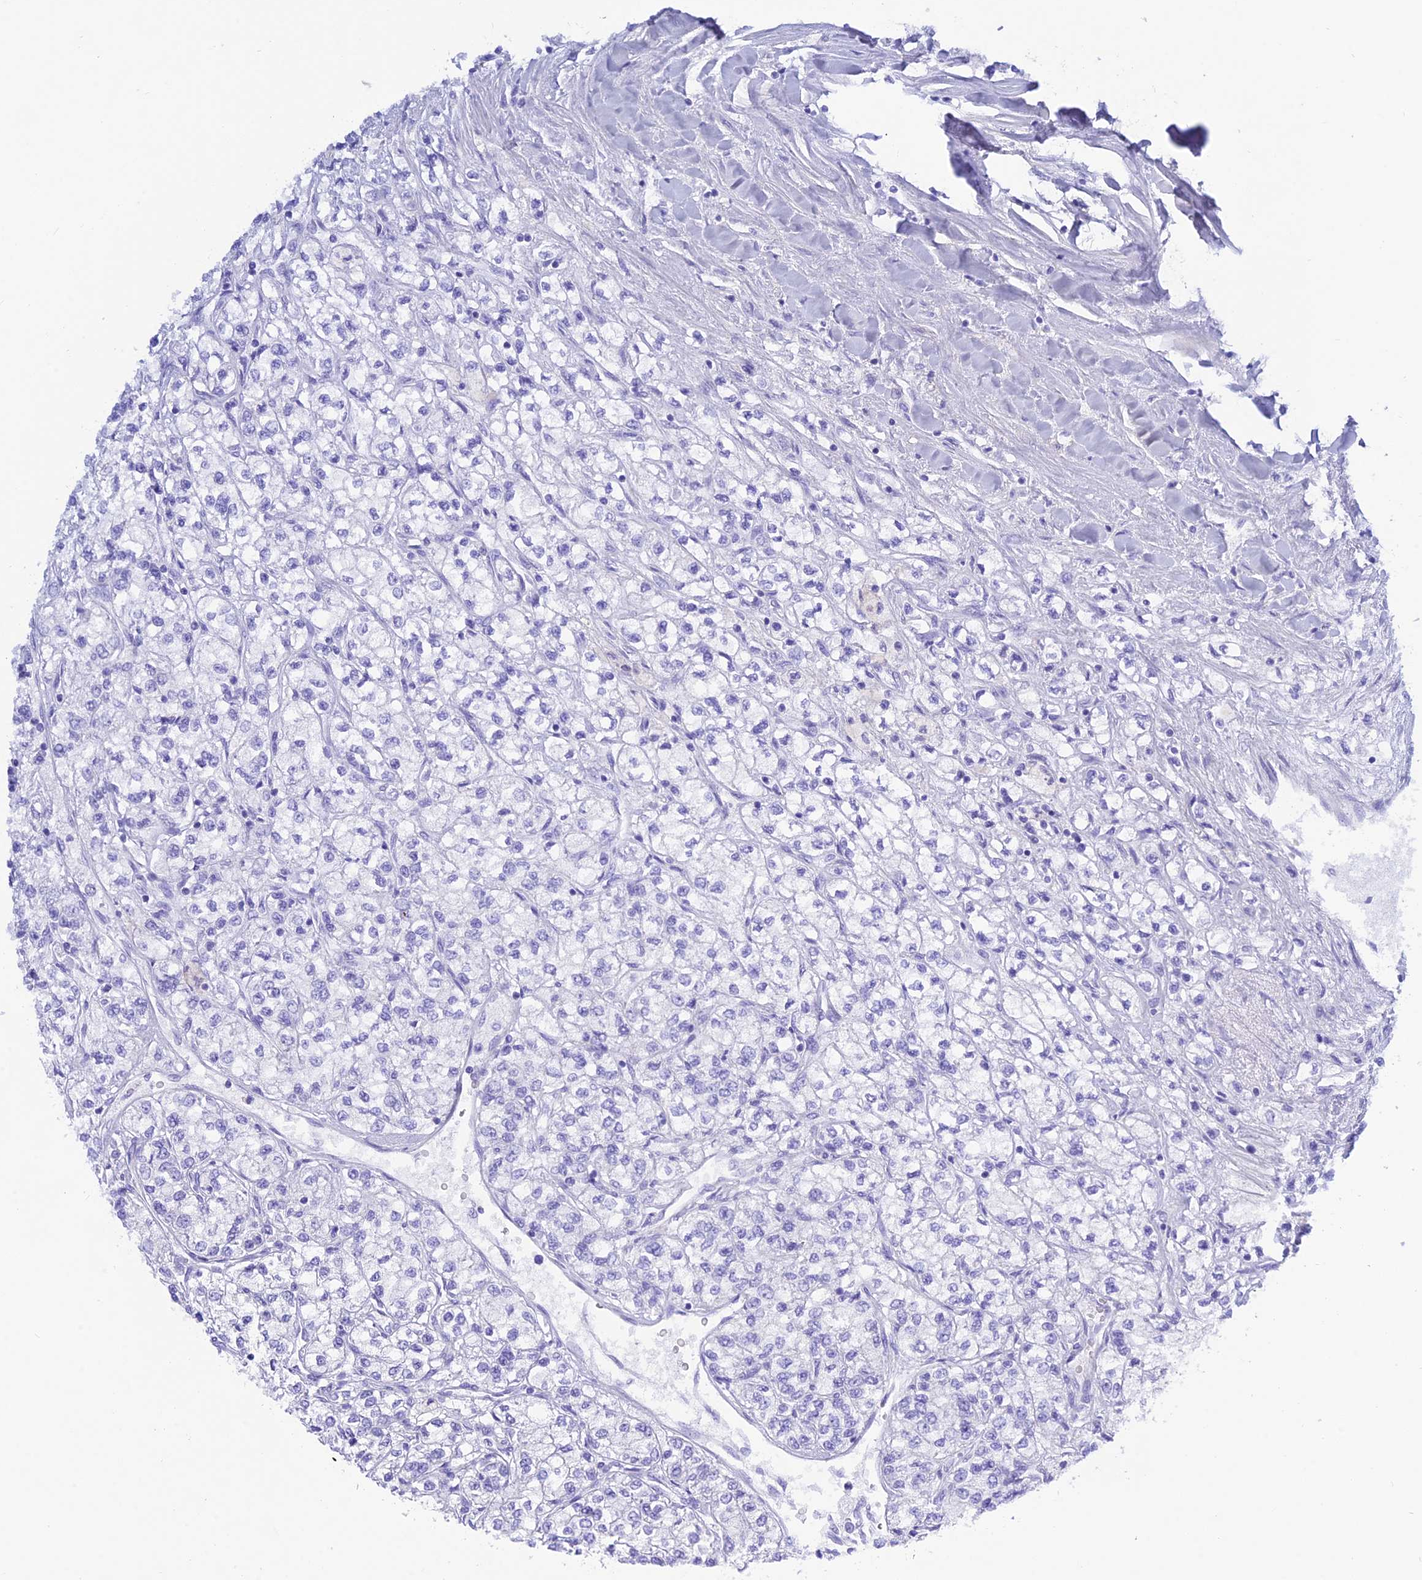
{"staining": {"intensity": "negative", "quantity": "none", "location": "none"}, "tissue": "renal cancer", "cell_type": "Tumor cells", "image_type": "cancer", "snomed": [{"axis": "morphology", "description": "Adenocarcinoma, NOS"}, {"axis": "topography", "description": "Kidney"}], "caption": "There is no significant staining in tumor cells of renal cancer.", "gene": "PRNP", "patient": {"sex": "male", "age": 80}}